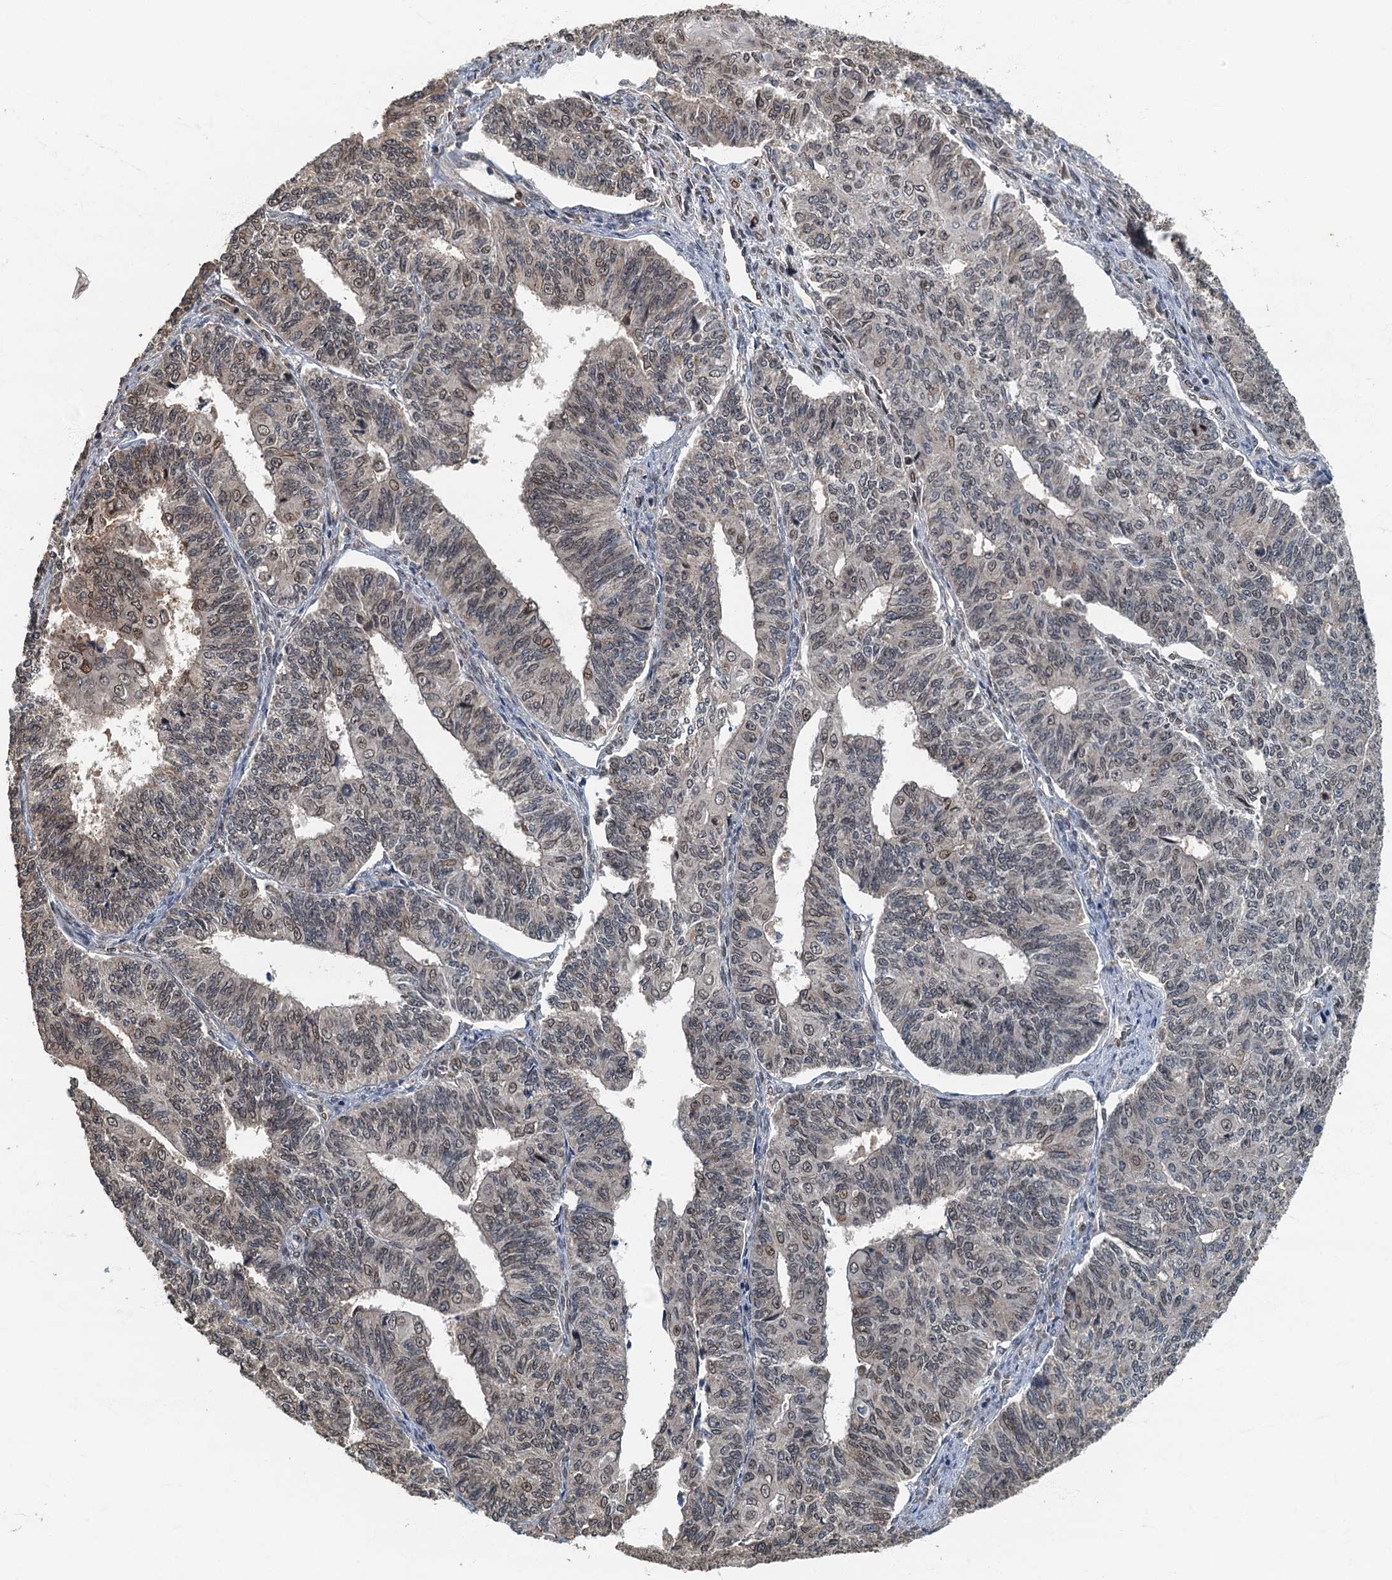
{"staining": {"intensity": "weak", "quantity": "25%-75%", "location": "nuclear"}, "tissue": "endometrial cancer", "cell_type": "Tumor cells", "image_type": "cancer", "snomed": [{"axis": "morphology", "description": "Adenocarcinoma, NOS"}, {"axis": "topography", "description": "Endometrium"}], "caption": "The photomicrograph demonstrates staining of endometrial adenocarcinoma, revealing weak nuclear protein positivity (brown color) within tumor cells.", "gene": "CKAP2L", "patient": {"sex": "female", "age": 32}}